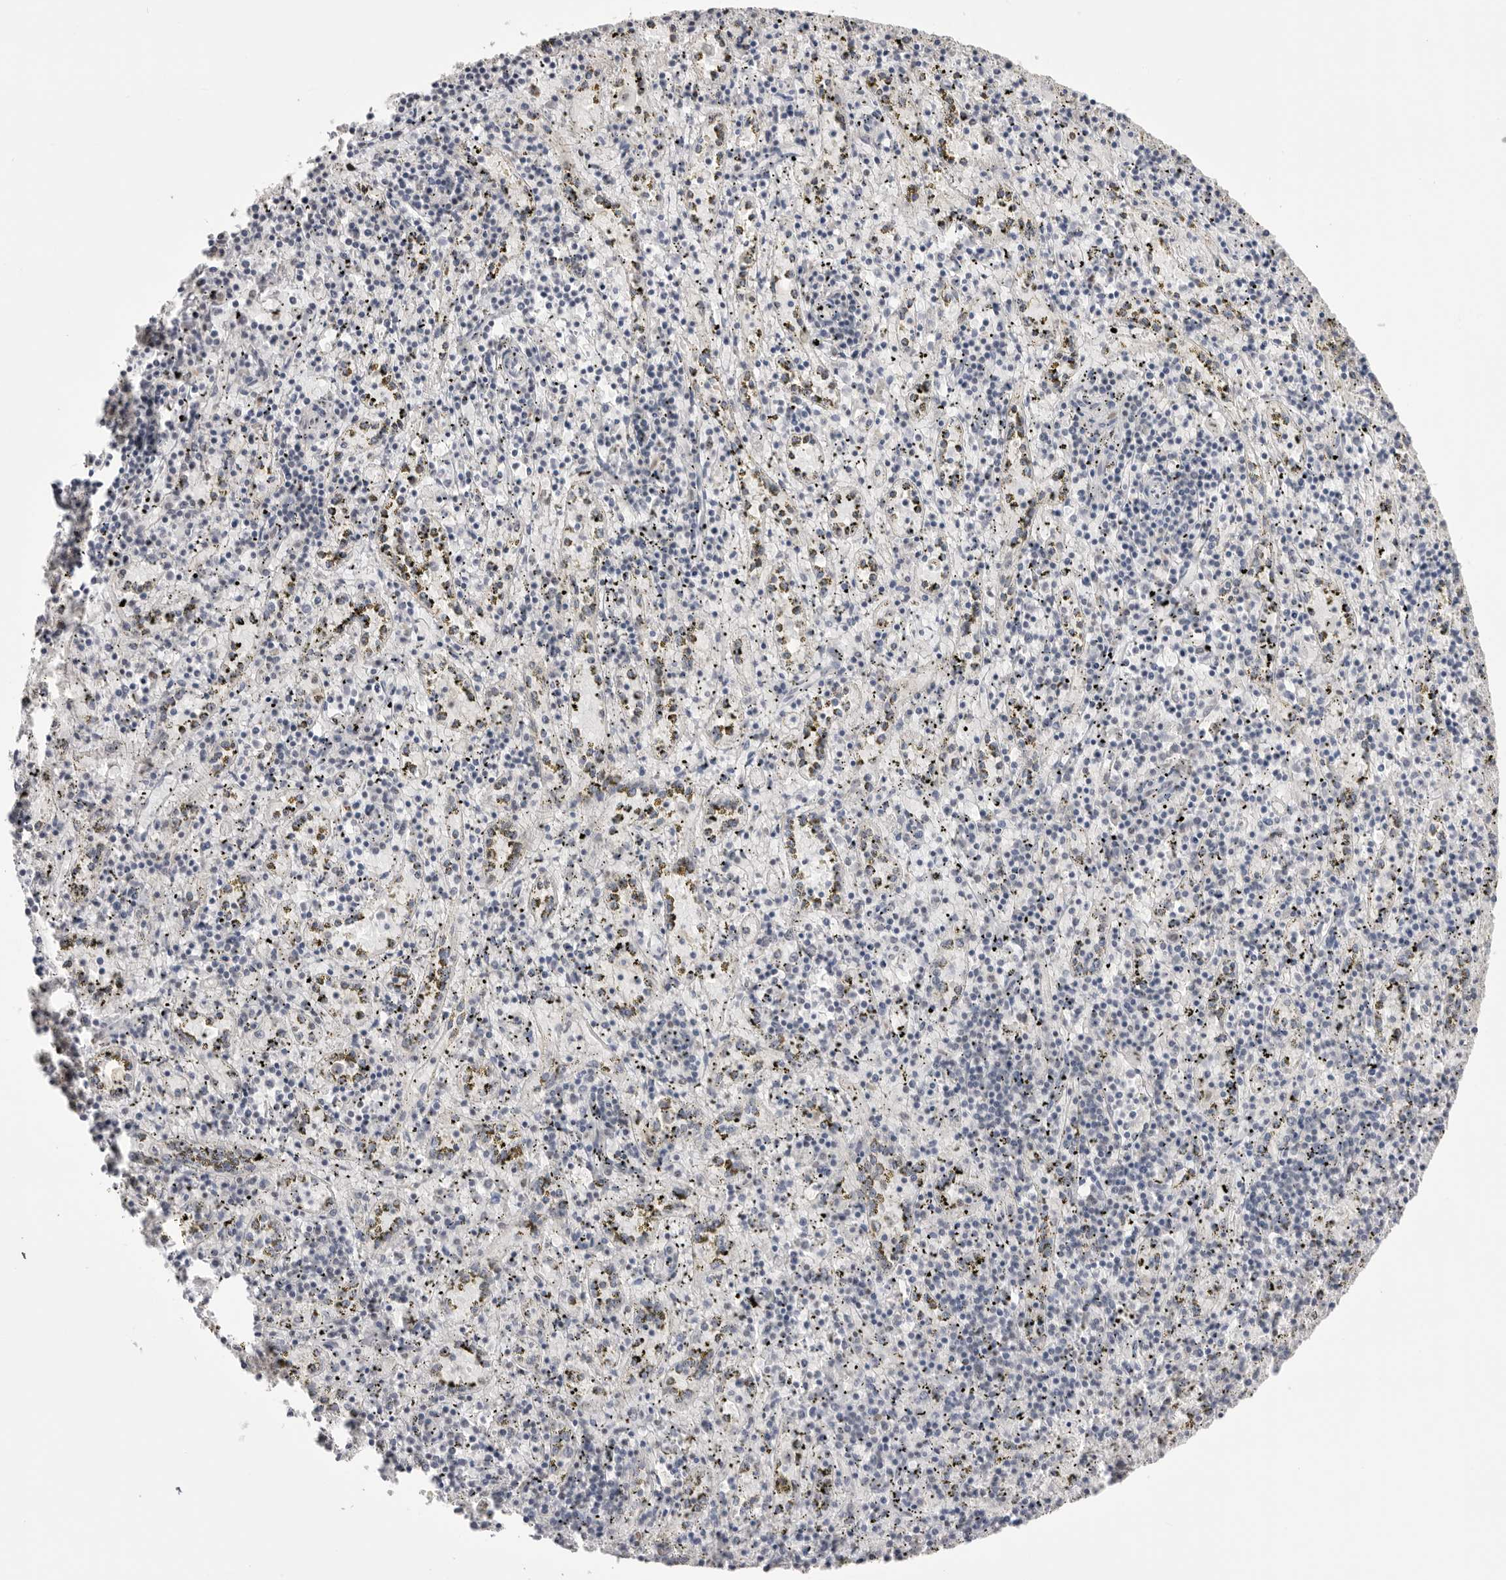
{"staining": {"intensity": "negative", "quantity": "none", "location": "none"}, "tissue": "spleen", "cell_type": "Cells in red pulp", "image_type": "normal", "snomed": [{"axis": "morphology", "description": "Normal tissue, NOS"}, {"axis": "topography", "description": "Spleen"}], "caption": "An IHC histopathology image of normal spleen is shown. There is no staining in cells in red pulp of spleen. (DAB IHC visualized using brightfield microscopy, high magnification).", "gene": "BCLAF3", "patient": {"sex": "male", "age": 11}}